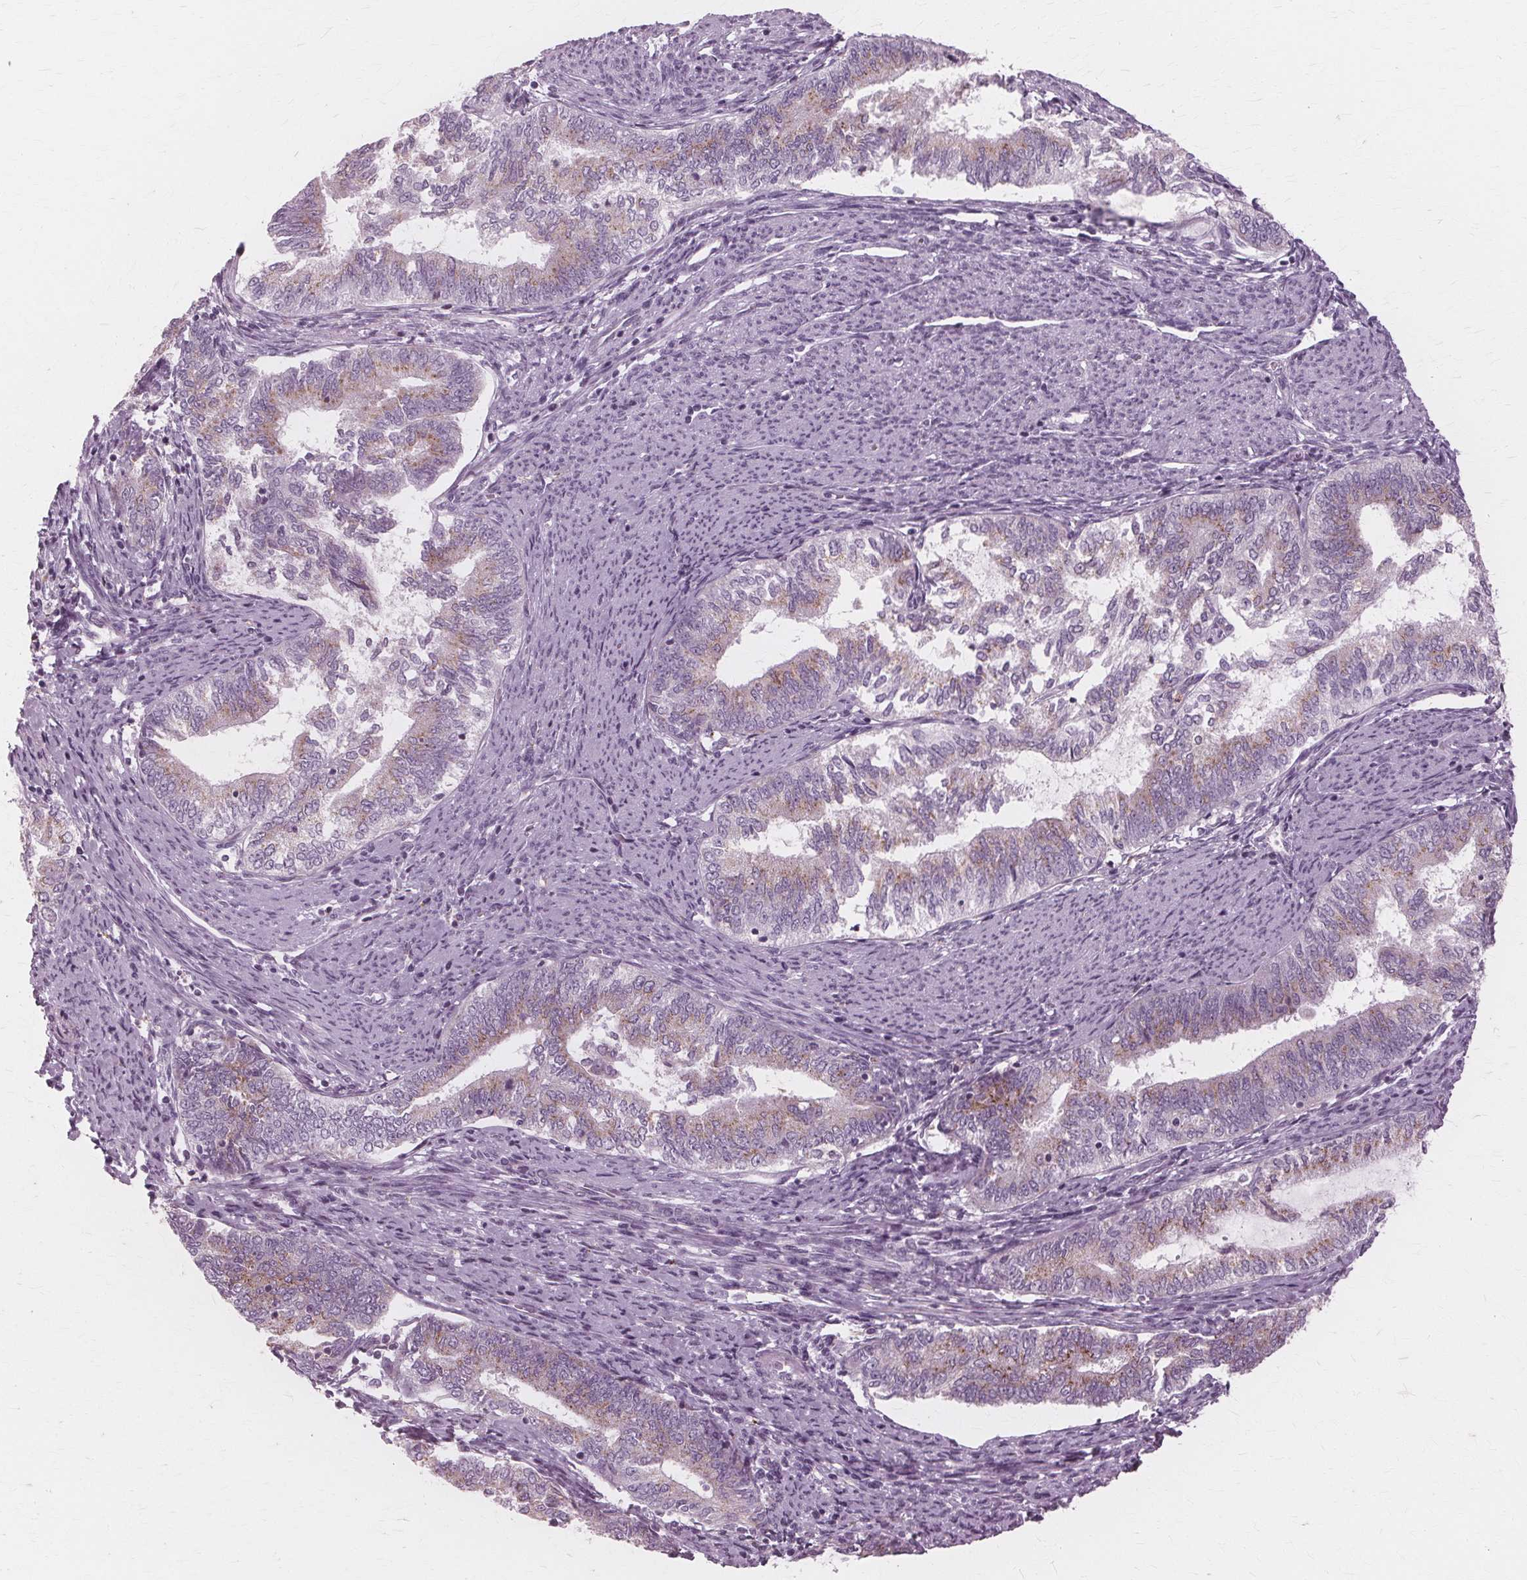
{"staining": {"intensity": "weak", "quantity": "25%-75%", "location": "cytoplasmic/membranous"}, "tissue": "endometrial cancer", "cell_type": "Tumor cells", "image_type": "cancer", "snomed": [{"axis": "morphology", "description": "Adenocarcinoma, NOS"}, {"axis": "topography", "description": "Endometrium"}], "caption": "A brown stain labels weak cytoplasmic/membranous staining of a protein in human endometrial cancer (adenocarcinoma) tumor cells.", "gene": "DNASE2", "patient": {"sex": "female", "age": 65}}